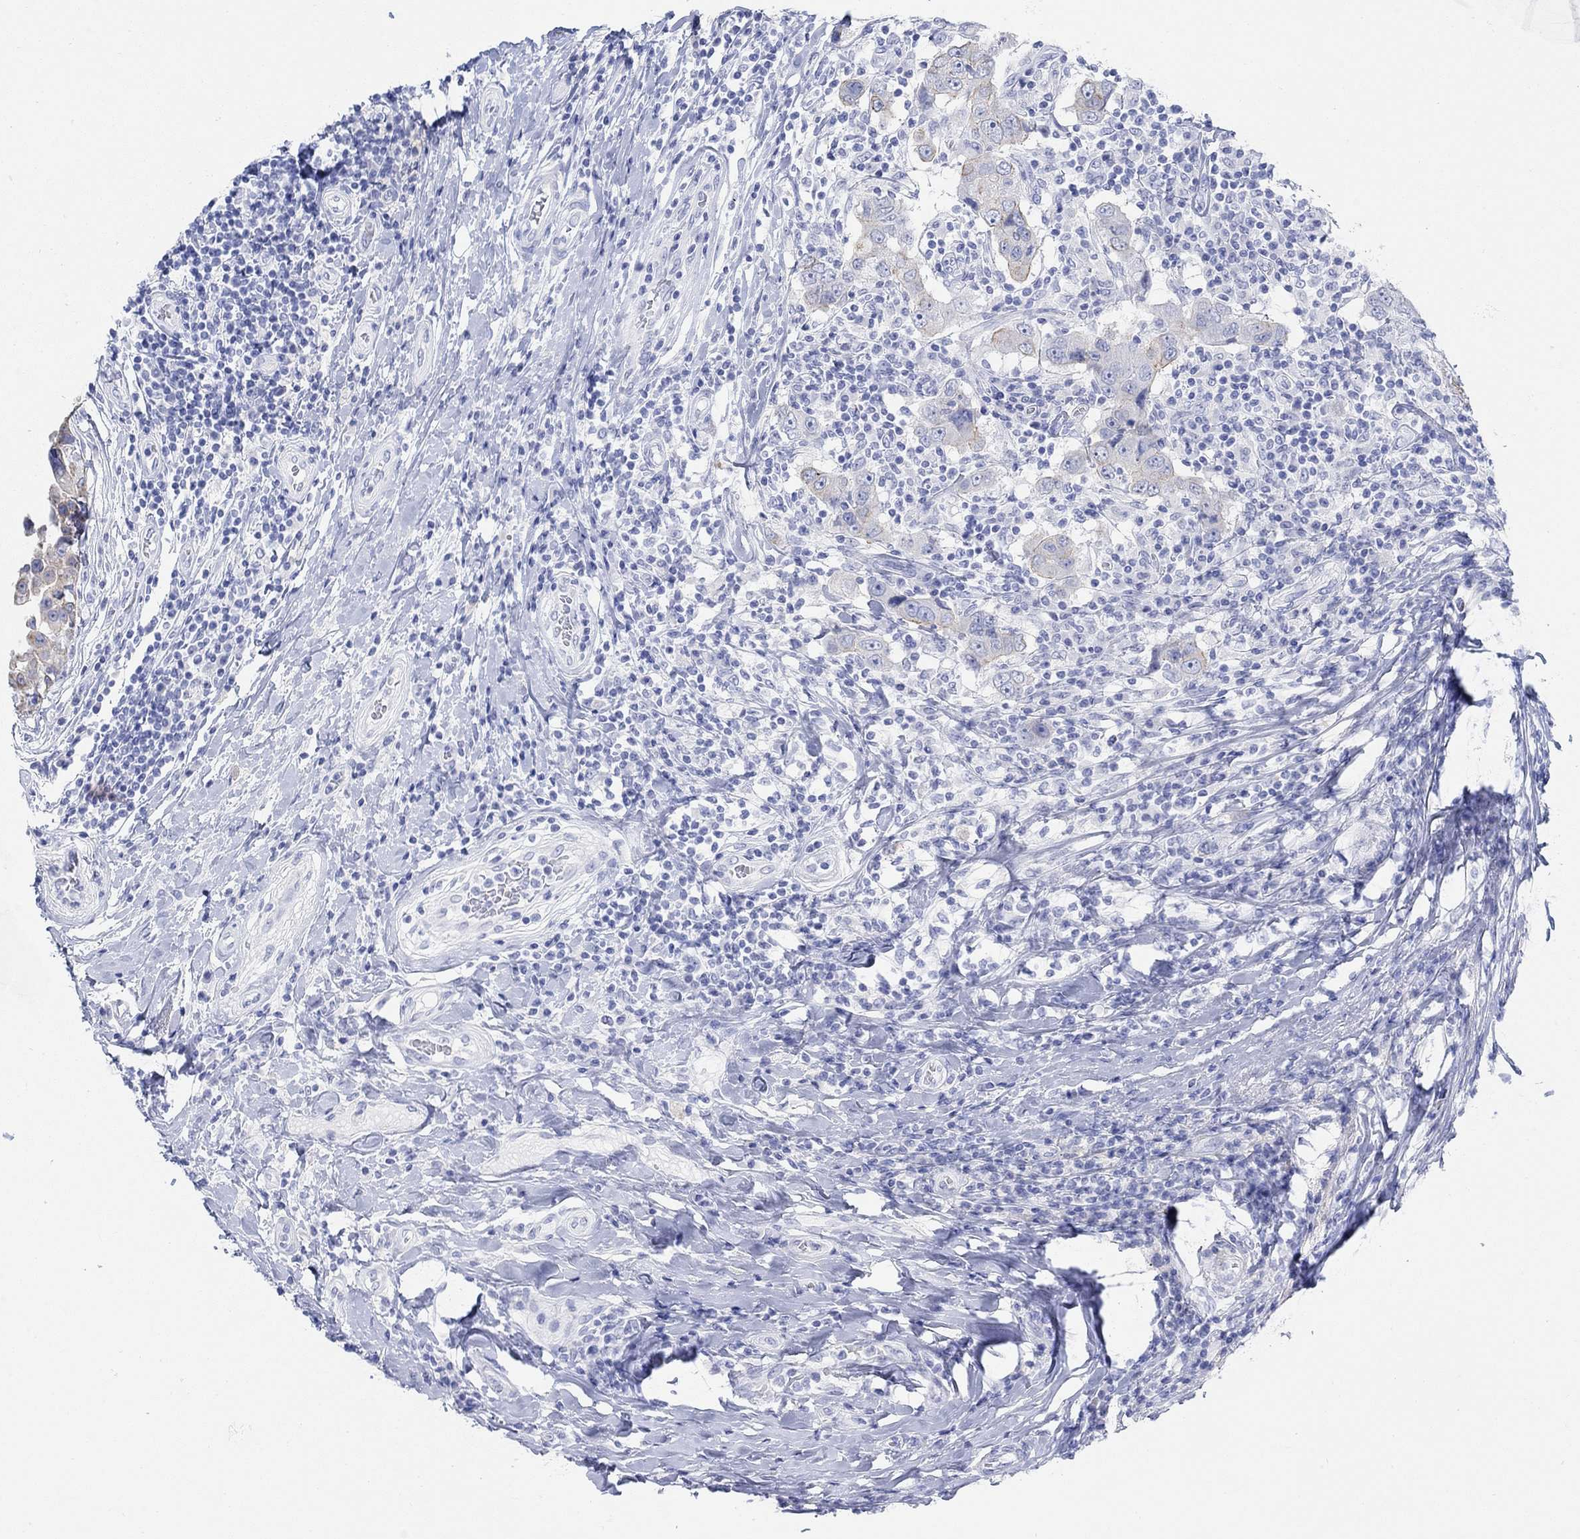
{"staining": {"intensity": "weak", "quantity": "<25%", "location": "cytoplasmic/membranous"}, "tissue": "breast cancer", "cell_type": "Tumor cells", "image_type": "cancer", "snomed": [{"axis": "morphology", "description": "Duct carcinoma"}, {"axis": "topography", "description": "Breast"}], "caption": "Tumor cells are negative for brown protein staining in breast intraductal carcinoma. Brightfield microscopy of IHC stained with DAB (brown) and hematoxylin (blue), captured at high magnification.", "gene": "AK8", "patient": {"sex": "female", "age": 27}}